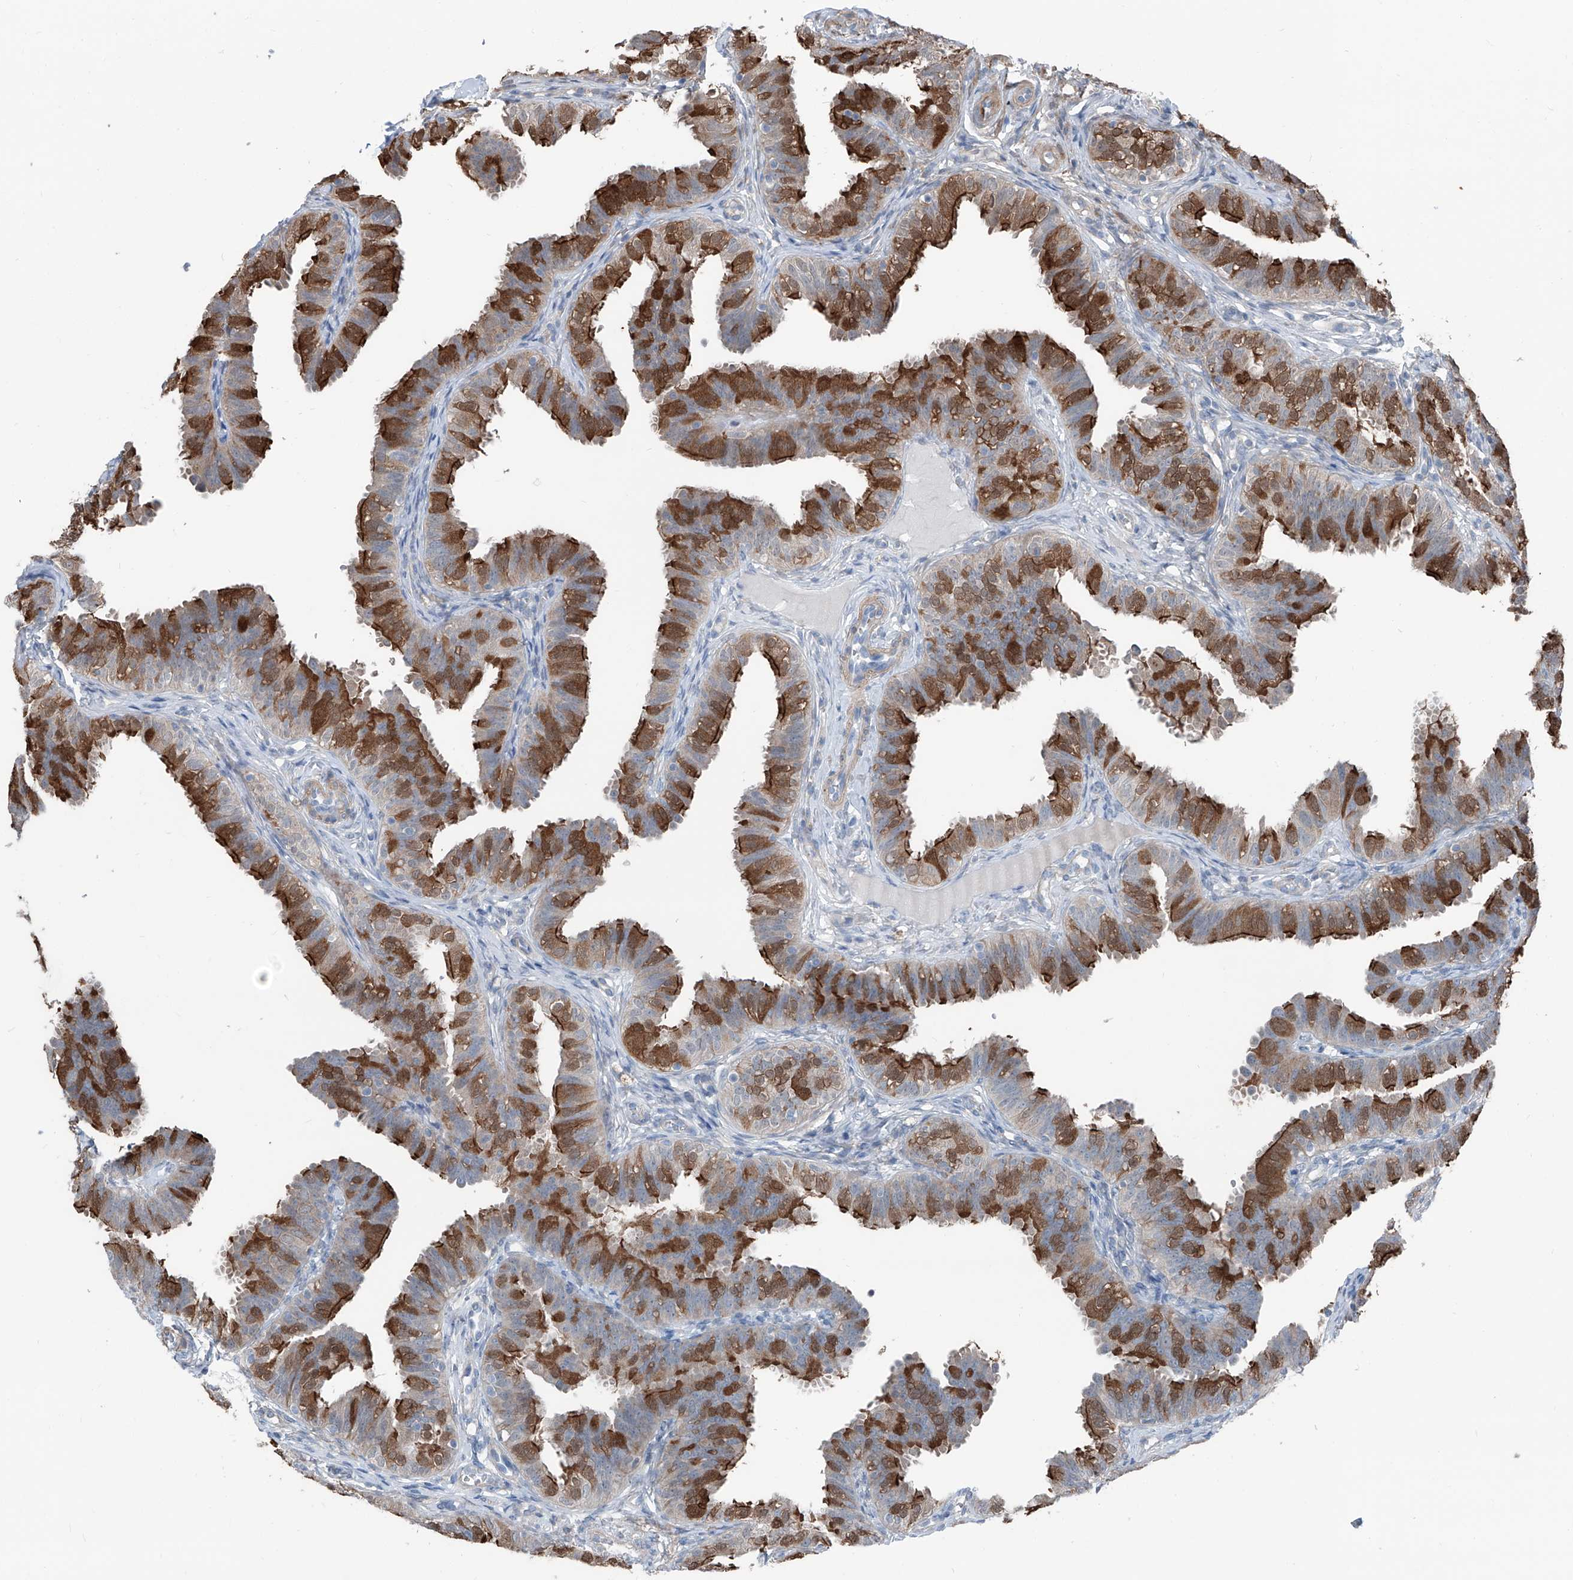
{"staining": {"intensity": "strong", "quantity": "25%-75%", "location": "cytoplasmic/membranous"}, "tissue": "fallopian tube", "cell_type": "Glandular cells", "image_type": "normal", "snomed": [{"axis": "morphology", "description": "Normal tissue, NOS"}, {"axis": "topography", "description": "Fallopian tube"}], "caption": "Immunohistochemistry (DAB (3,3'-diaminobenzidine)) staining of benign human fallopian tube displays strong cytoplasmic/membranous protein expression in about 25%-75% of glandular cells.", "gene": "HSPB11", "patient": {"sex": "female", "age": 35}}